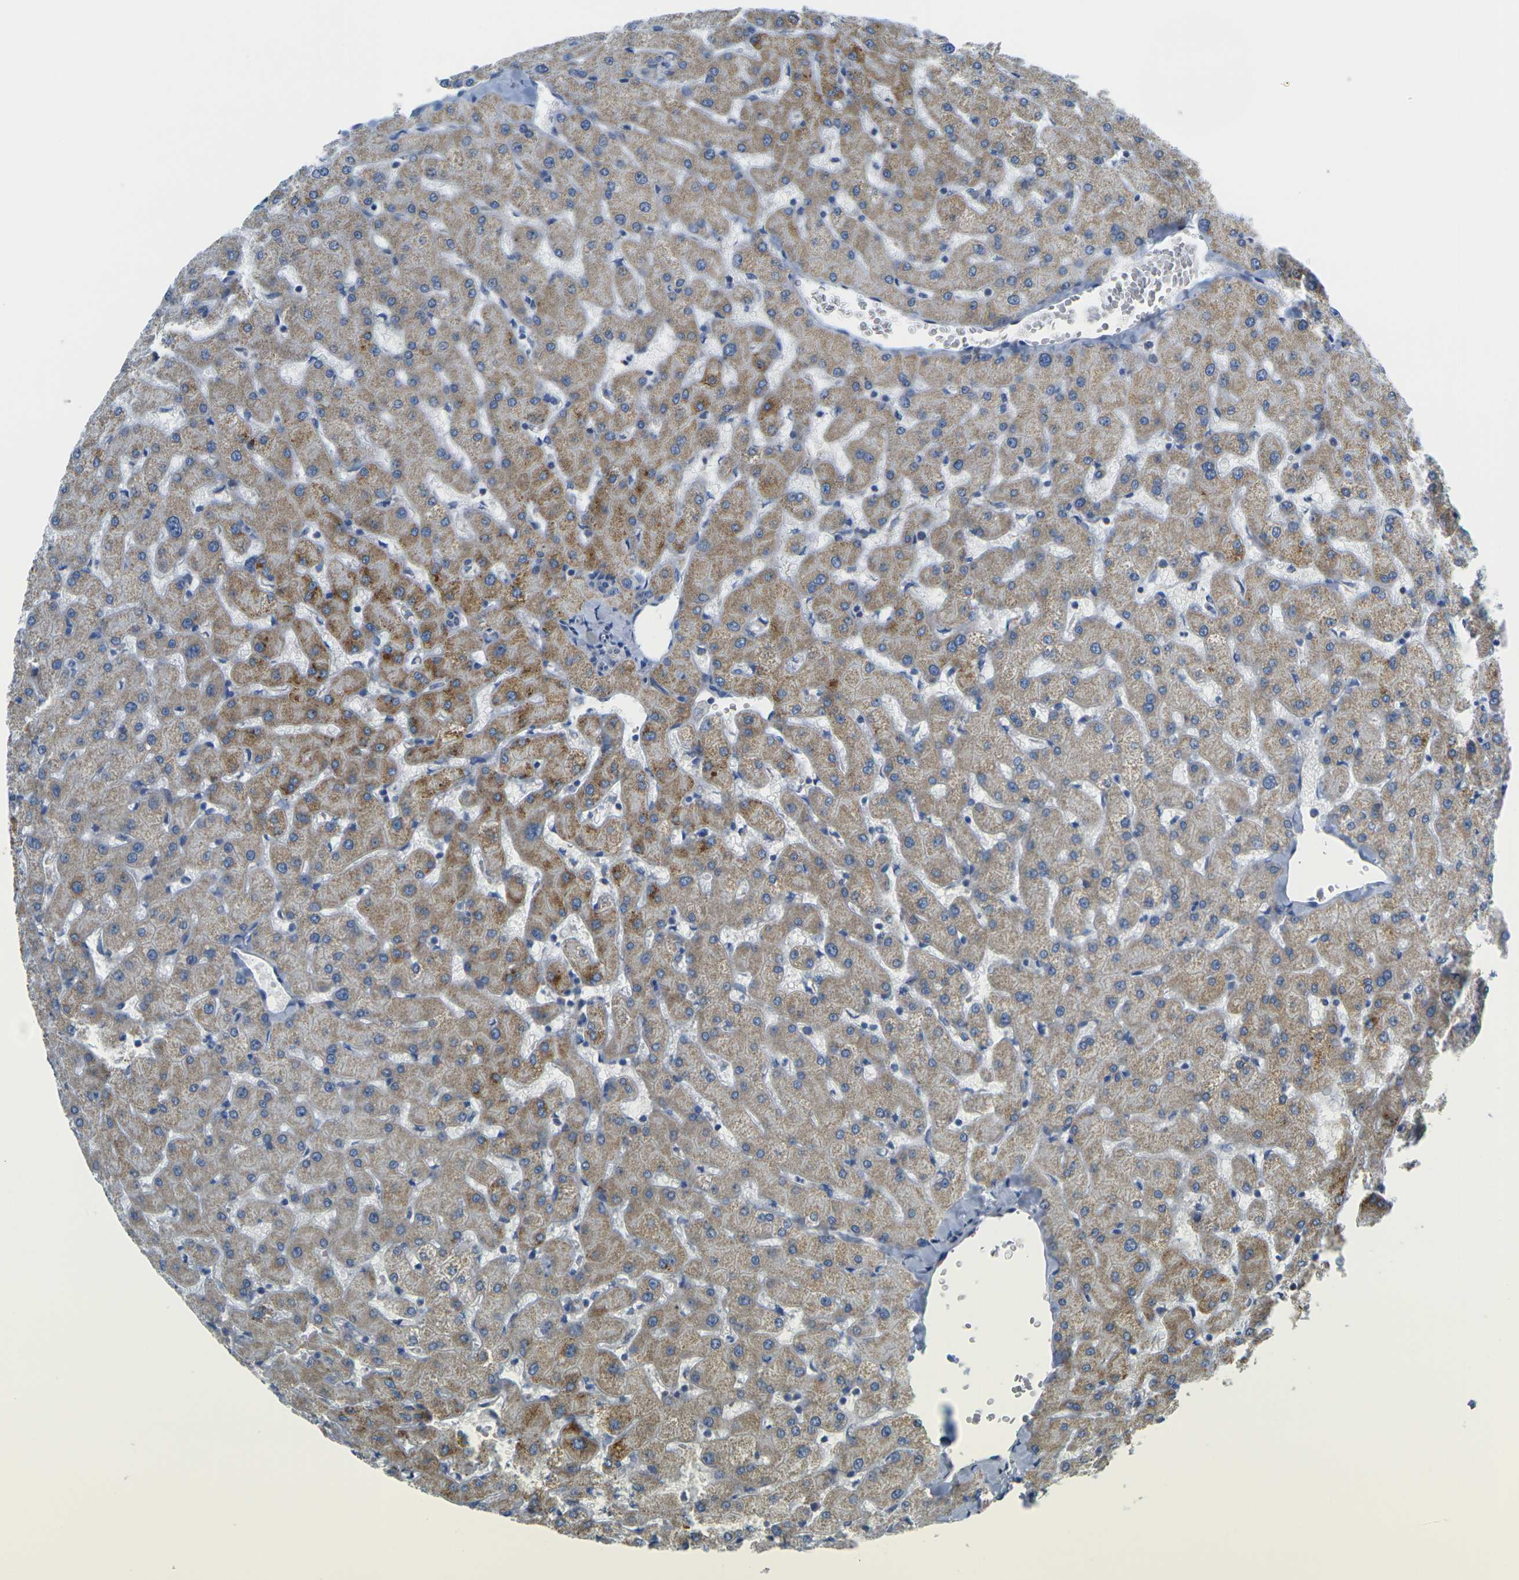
{"staining": {"intensity": "weak", "quantity": ">75%", "location": "cytoplasmic/membranous"}, "tissue": "liver", "cell_type": "Cholangiocytes", "image_type": "normal", "snomed": [{"axis": "morphology", "description": "Normal tissue, NOS"}, {"axis": "topography", "description": "Liver"}], "caption": "Immunohistochemical staining of normal liver displays low levels of weak cytoplasmic/membranous positivity in approximately >75% of cholangiocytes. Immunohistochemistry (ihc) stains the protein of interest in brown and the nuclei are stained blue.", "gene": "TMEM204", "patient": {"sex": "female", "age": 63}}